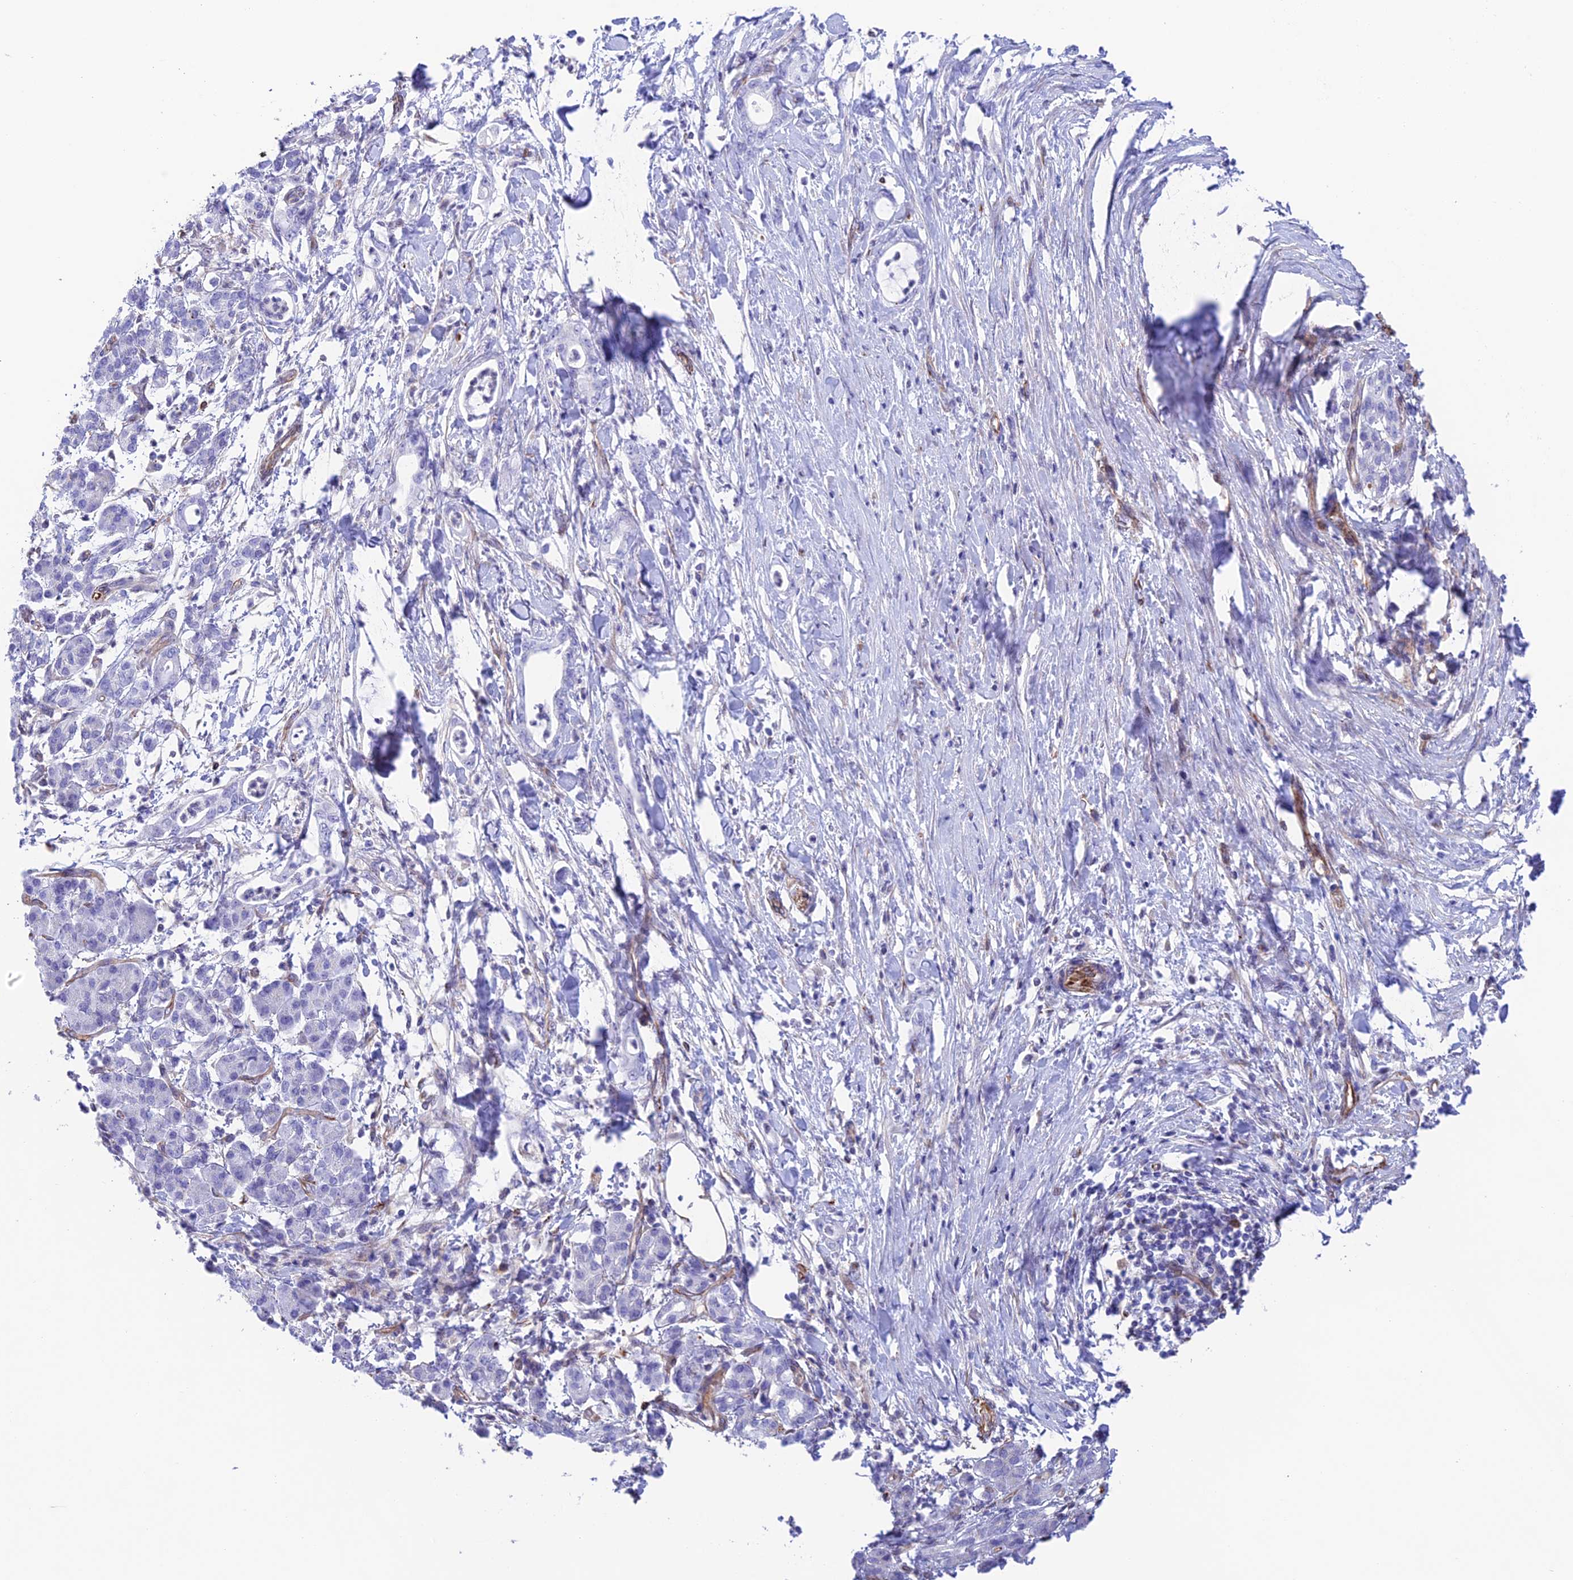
{"staining": {"intensity": "negative", "quantity": "none", "location": "none"}, "tissue": "pancreatic cancer", "cell_type": "Tumor cells", "image_type": "cancer", "snomed": [{"axis": "morphology", "description": "Normal tissue, NOS"}, {"axis": "morphology", "description": "Adenocarcinoma, NOS"}, {"axis": "topography", "description": "Pancreas"}], "caption": "Histopathology image shows no protein expression in tumor cells of pancreatic cancer (adenocarcinoma) tissue.", "gene": "ZNF652", "patient": {"sex": "female", "age": 55}}